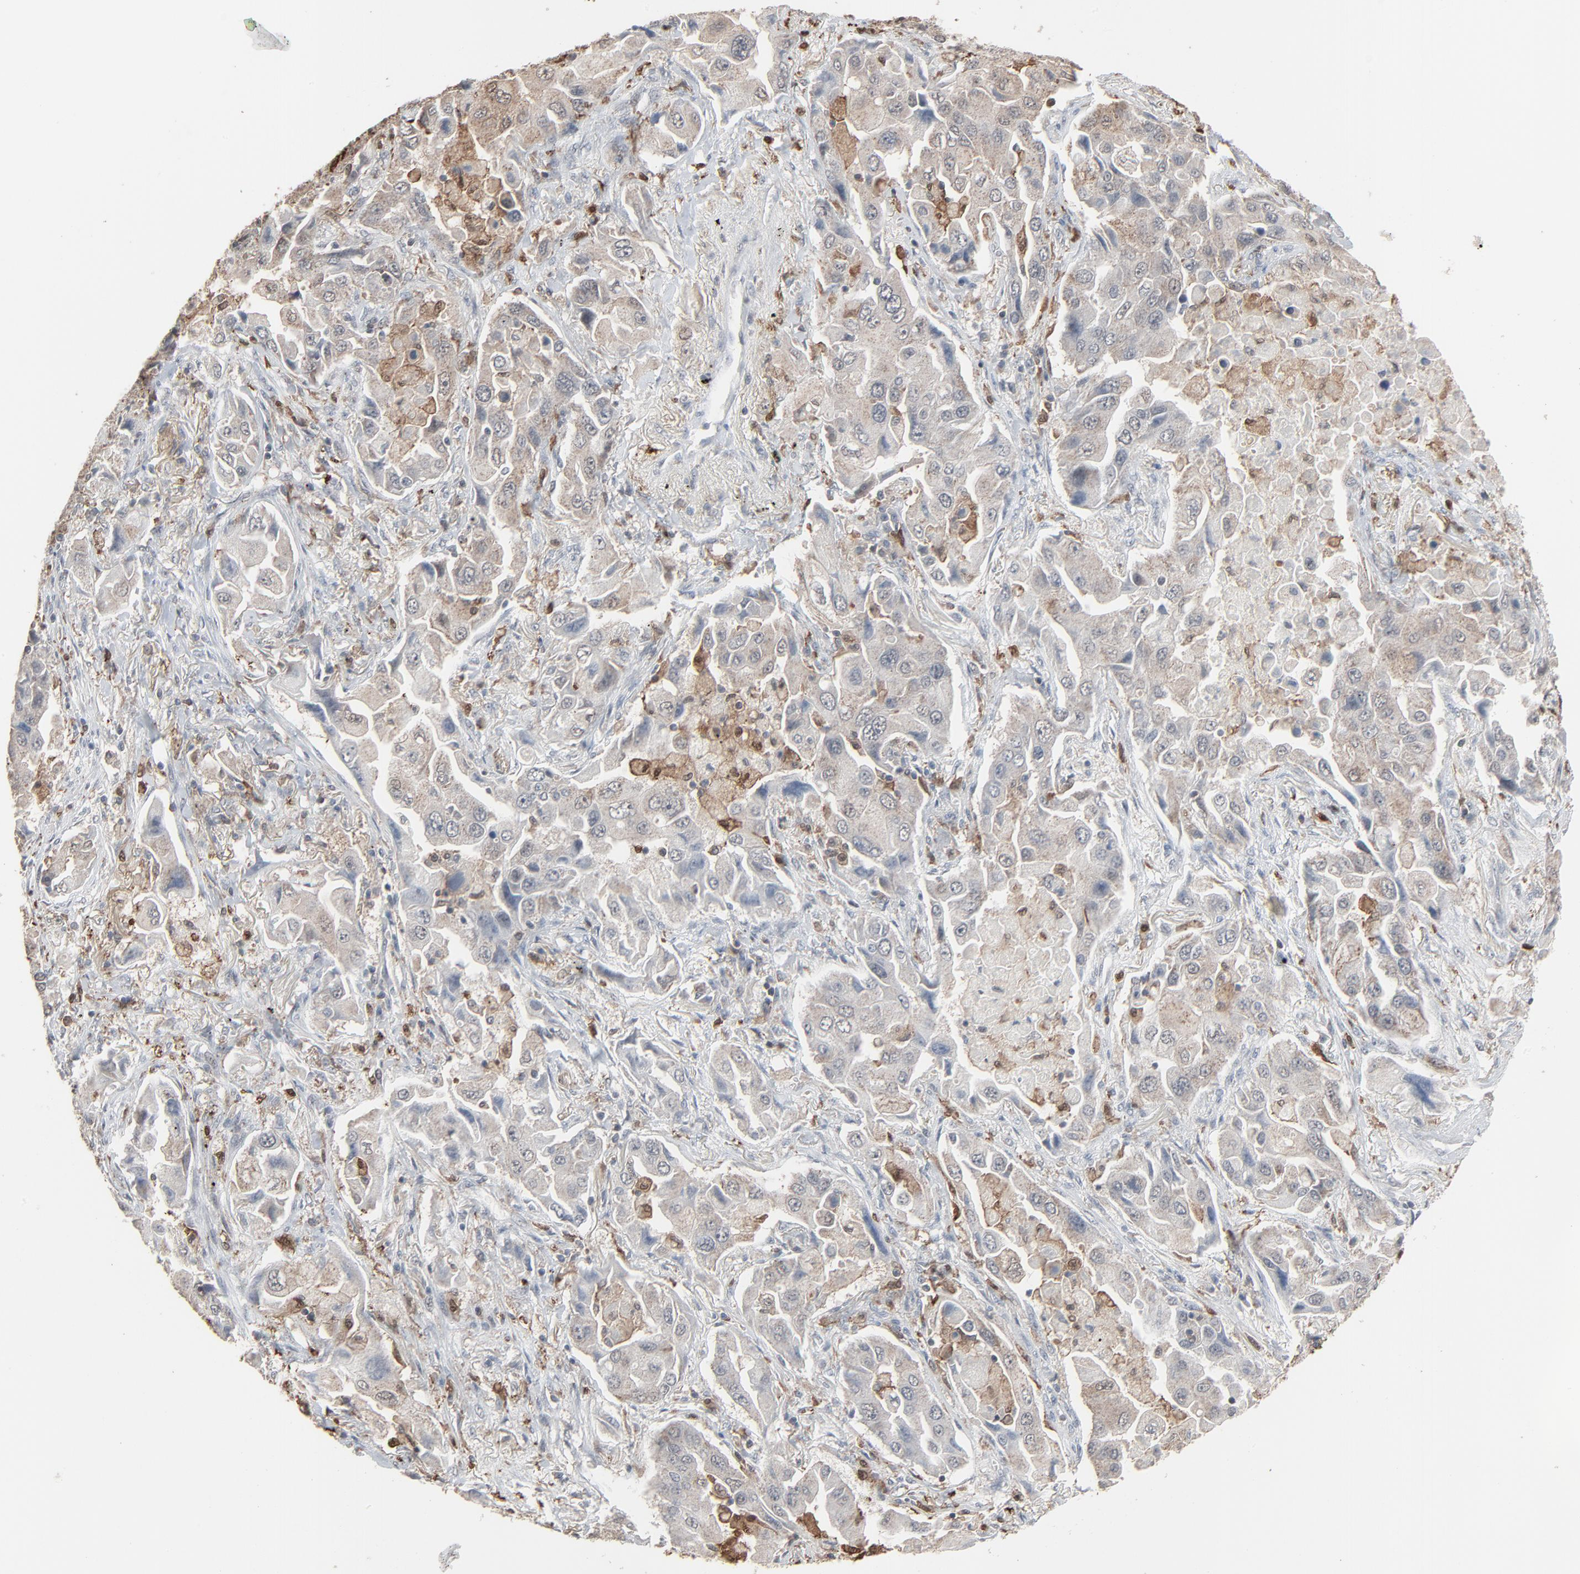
{"staining": {"intensity": "weak", "quantity": ">75%", "location": "cytoplasmic/membranous"}, "tissue": "lung cancer", "cell_type": "Tumor cells", "image_type": "cancer", "snomed": [{"axis": "morphology", "description": "Adenocarcinoma, NOS"}, {"axis": "topography", "description": "Lung"}], "caption": "There is low levels of weak cytoplasmic/membranous staining in tumor cells of lung cancer, as demonstrated by immunohistochemical staining (brown color).", "gene": "DOCK8", "patient": {"sex": "female", "age": 65}}